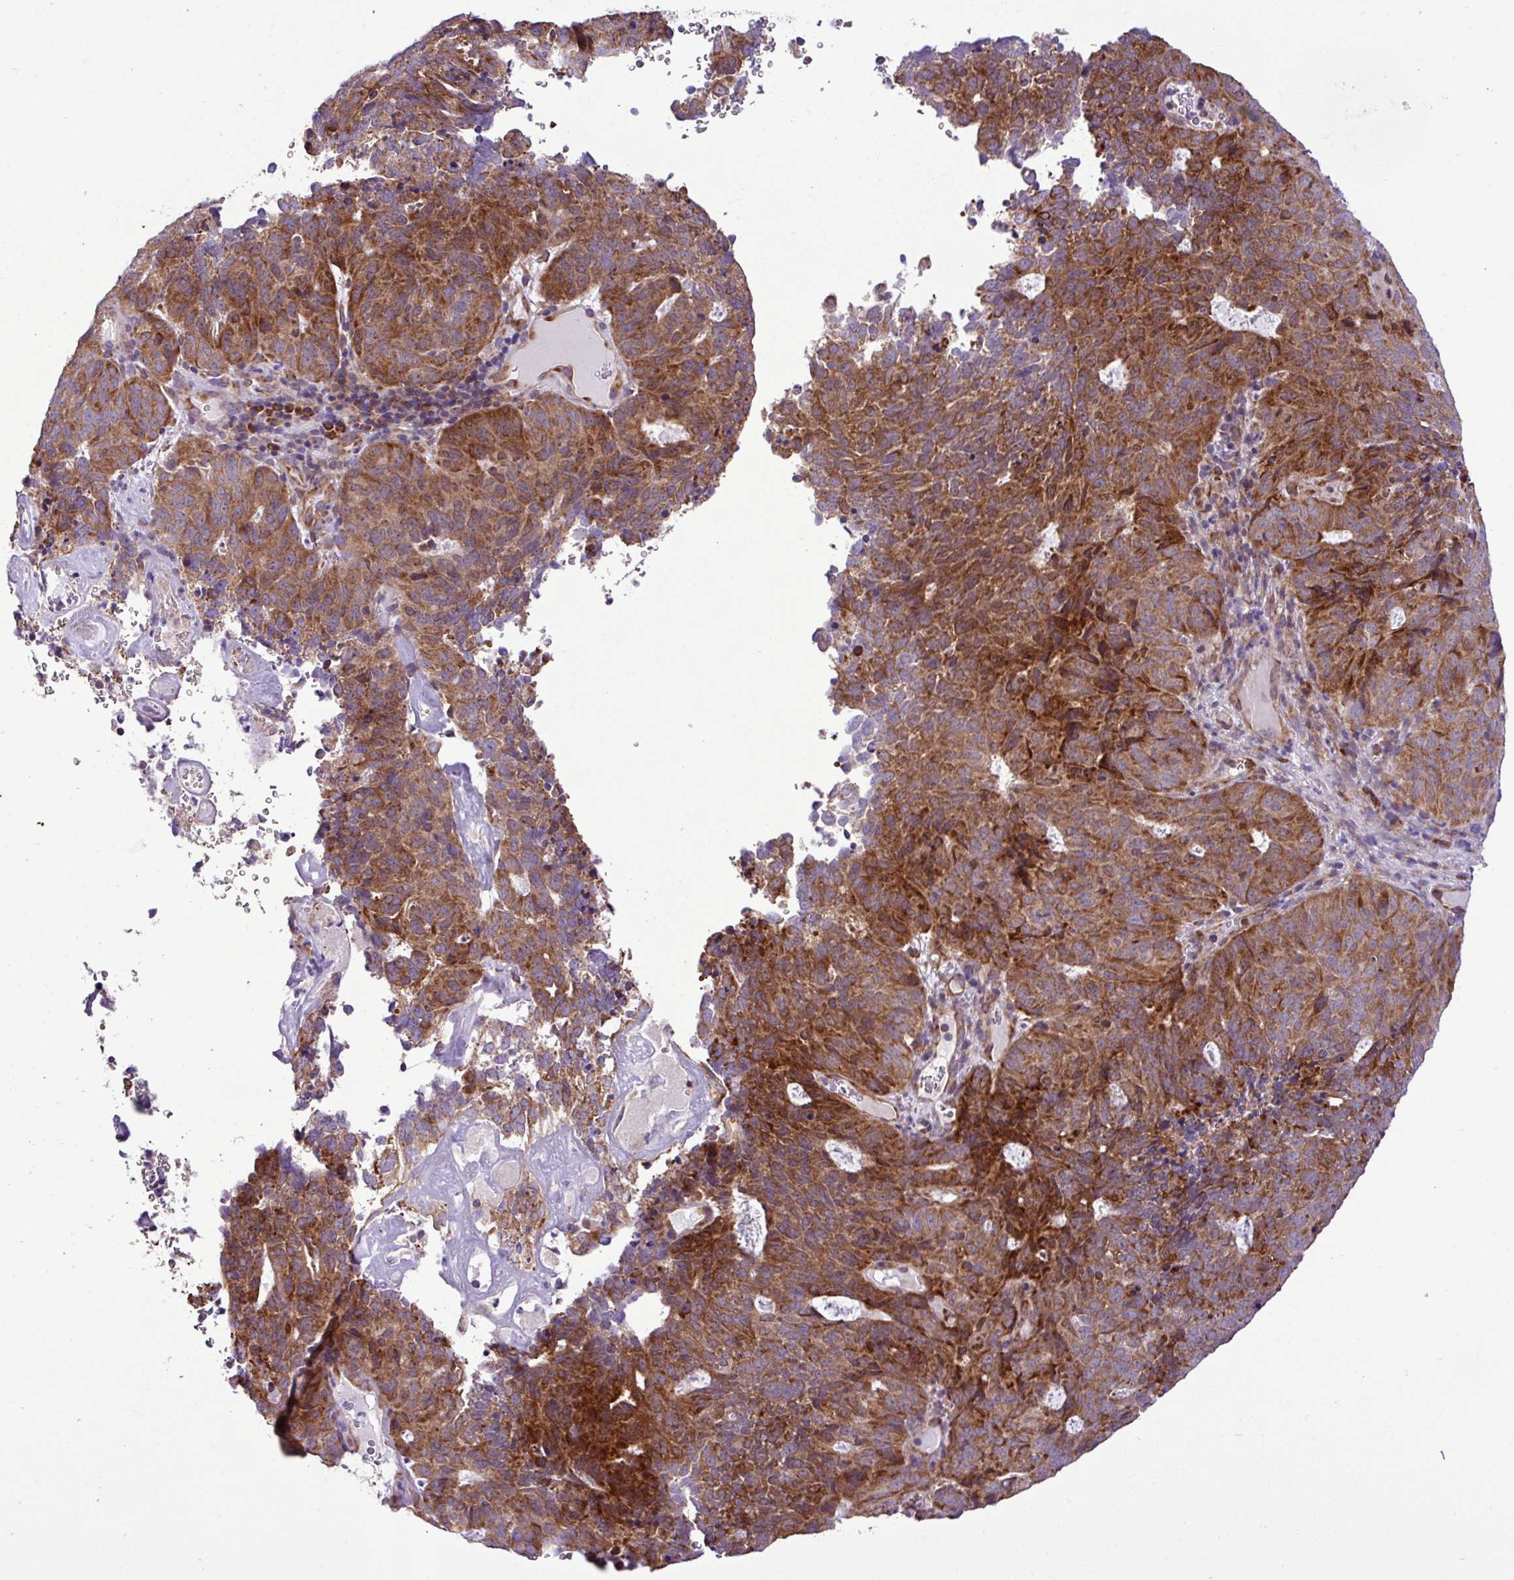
{"staining": {"intensity": "strong", "quantity": ">75%", "location": "cytoplasmic/membranous"}, "tissue": "cervical cancer", "cell_type": "Tumor cells", "image_type": "cancer", "snomed": [{"axis": "morphology", "description": "Adenocarcinoma, NOS"}, {"axis": "topography", "description": "Cervix"}], "caption": "A brown stain highlights strong cytoplasmic/membranous positivity of a protein in cervical adenocarcinoma tumor cells.", "gene": "RPL13", "patient": {"sex": "female", "age": 38}}